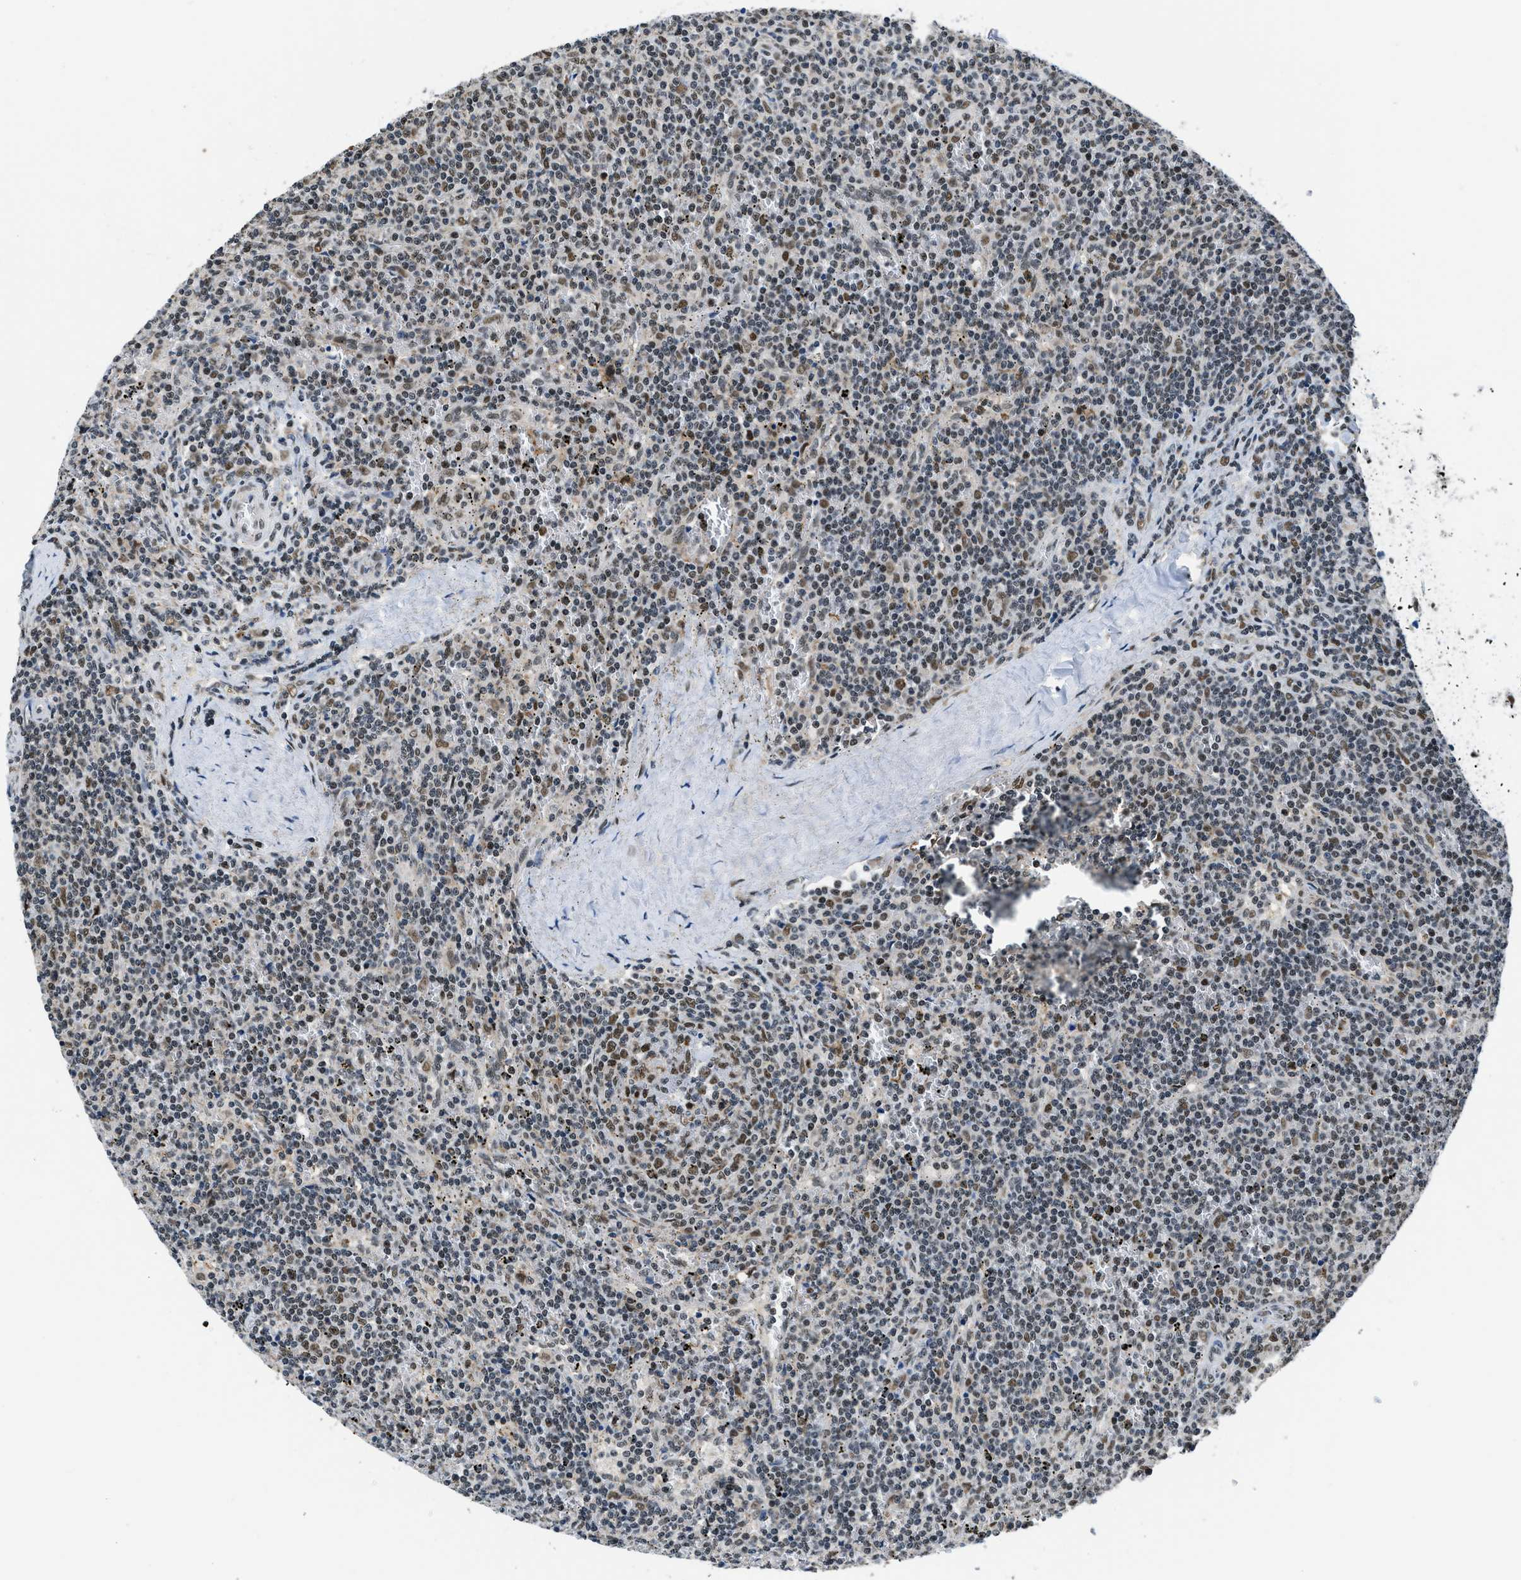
{"staining": {"intensity": "moderate", "quantity": "25%-75%", "location": "nuclear"}, "tissue": "lymphoma", "cell_type": "Tumor cells", "image_type": "cancer", "snomed": [{"axis": "morphology", "description": "Malignant lymphoma, non-Hodgkin's type, Low grade"}, {"axis": "topography", "description": "Spleen"}], "caption": "Approximately 25%-75% of tumor cells in human lymphoma reveal moderate nuclear protein positivity as visualized by brown immunohistochemical staining.", "gene": "KDM3B", "patient": {"sex": "female", "age": 50}}